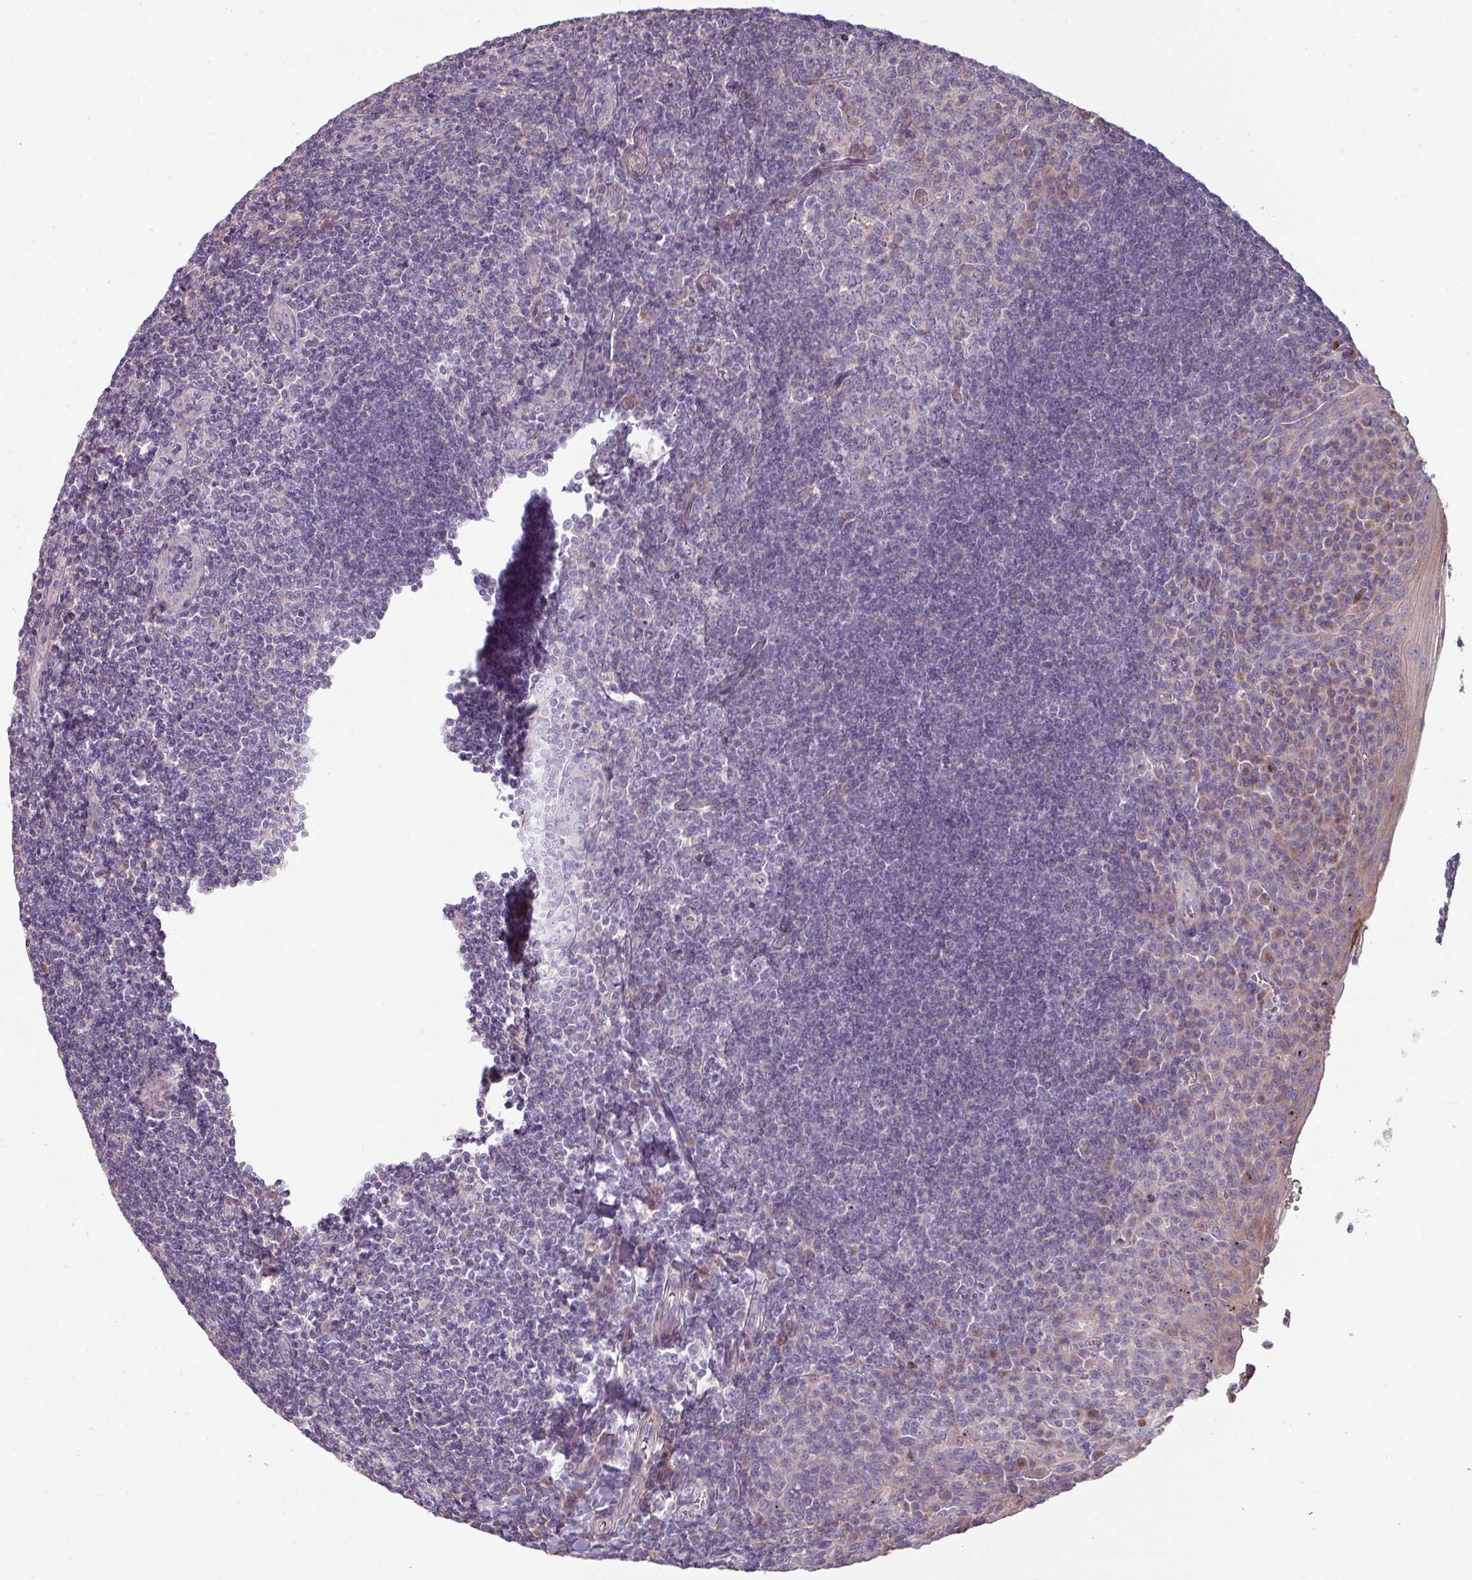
{"staining": {"intensity": "negative", "quantity": "none", "location": "none"}, "tissue": "tonsil", "cell_type": "Germinal center cells", "image_type": "normal", "snomed": [{"axis": "morphology", "description": "Normal tissue, NOS"}, {"axis": "topography", "description": "Tonsil"}], "caption": "The histopathology image shows no significant staining in germinal center cells of tonsil. Nuclei are stained in blue.", "gene": "LRRC9", "patient": {"sex": "male", "age": 27}}